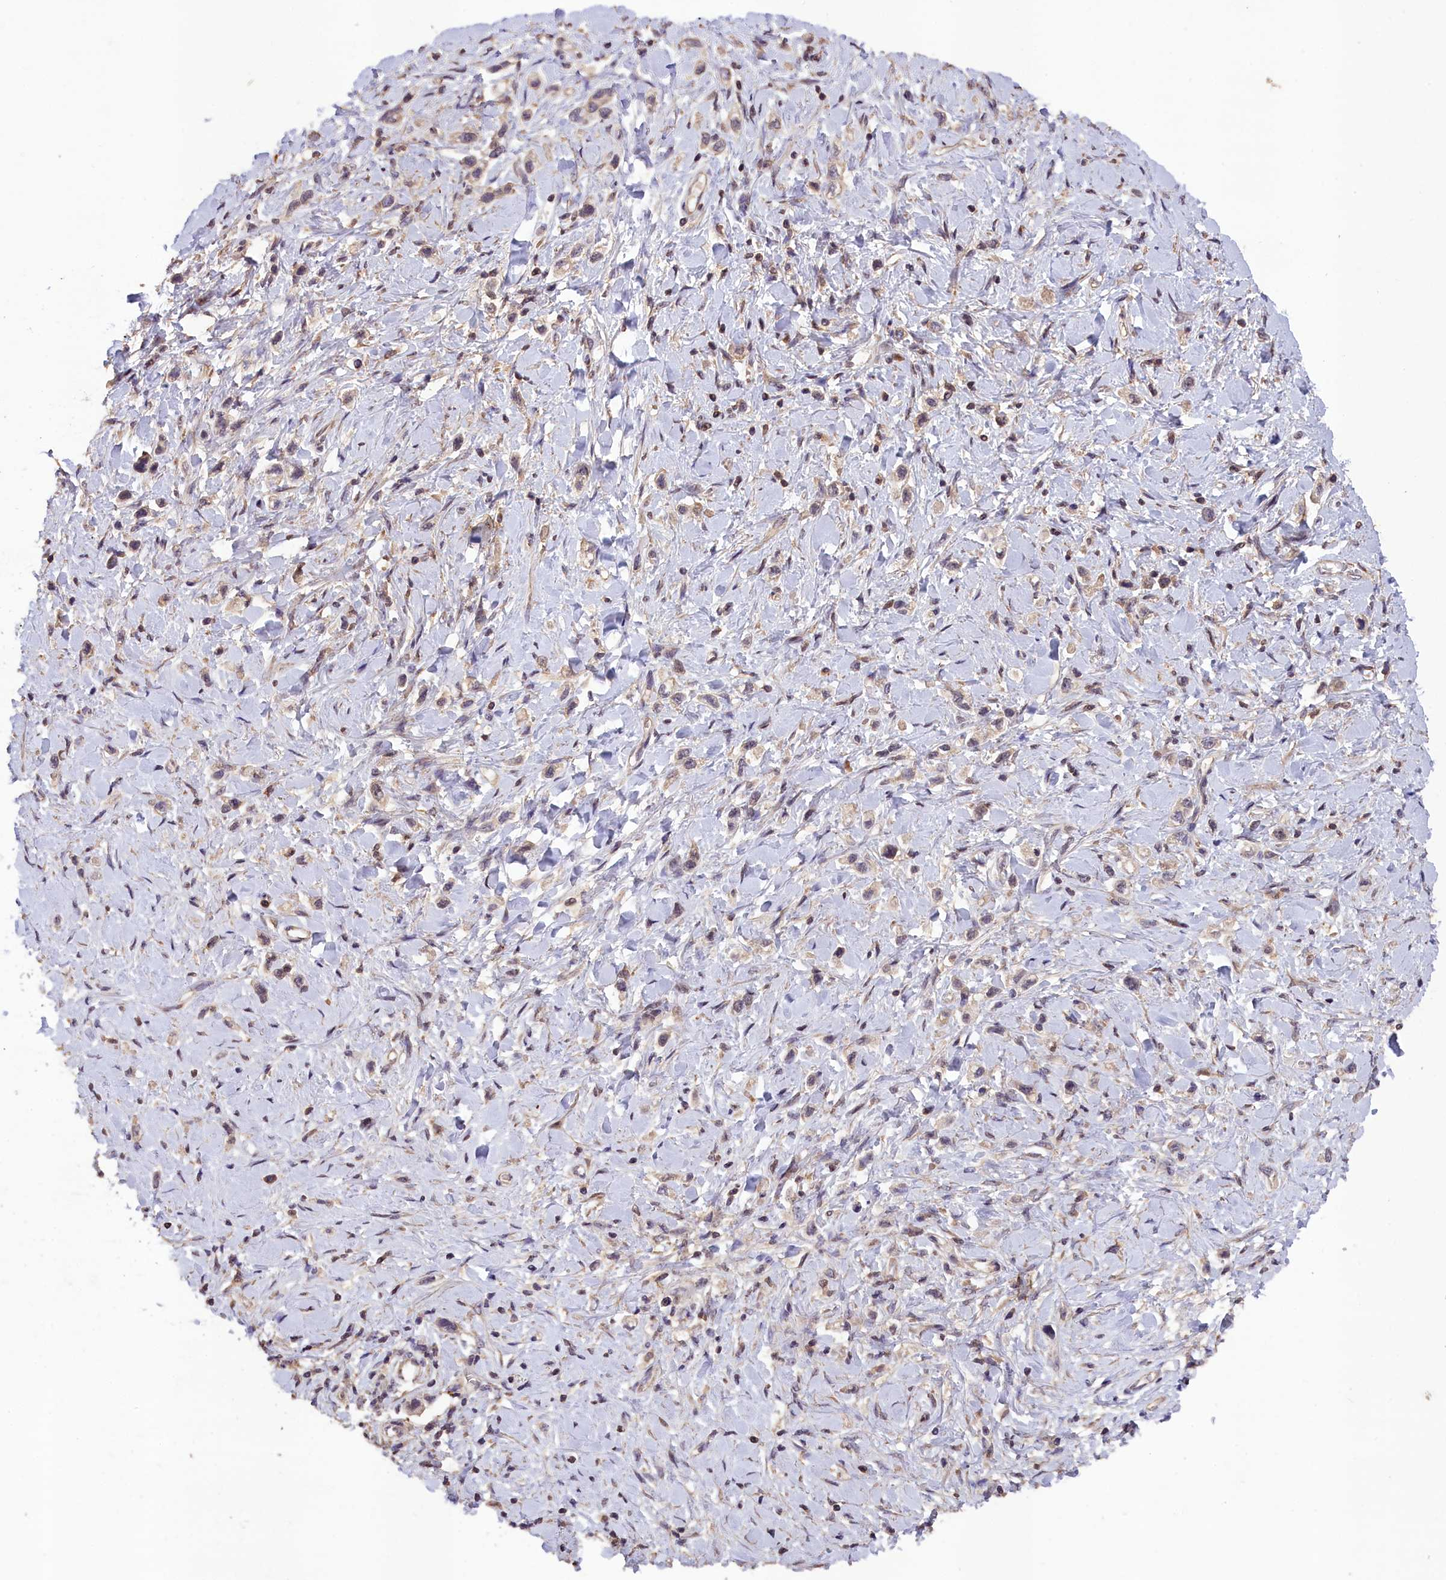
{"staining": {"intensity": "weak", "quantity": "<25%", "location": "cytoplasmic/membranous"}, "tissue": "stomach cancer", "cell_type": "Tumor cells", "image_type": "cancer", "snomed": [{"axis": "morphology", "description": "Adenocarcinoma, NOS"}, {"axis": "topography", "description": "Stomach"}], "caption": "The immunohistochemistry histopathology image has no significant staining in tumor cells of stomach cancer (adenocarcinoma) tissue.", "gene": "DNAJB9", "patient": {"sex": "female", "age": 65}}